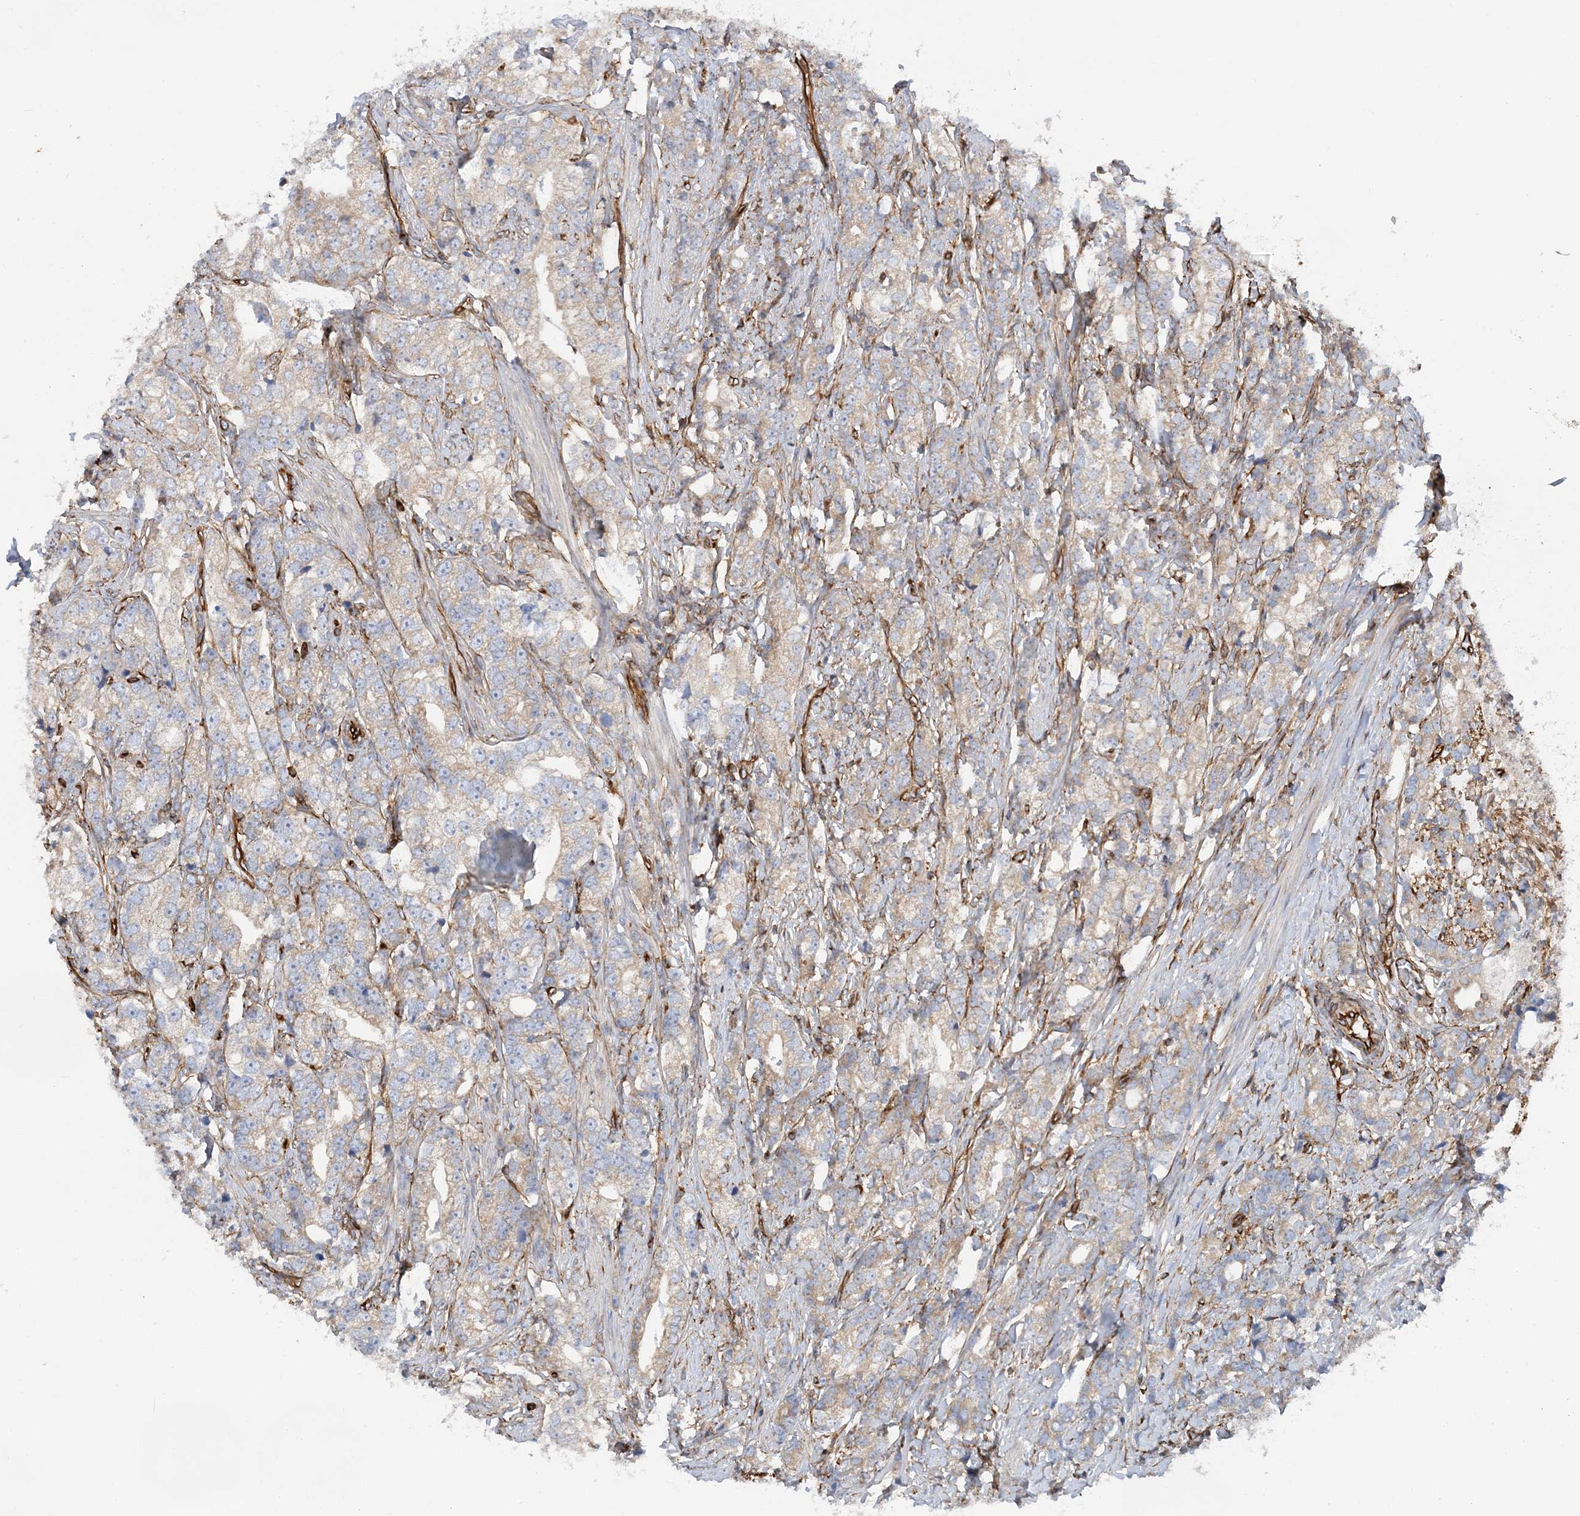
{"staining": {"intensity": "weak", "quantity": "25%-75%", "location": "cytoplasmic/membranous"}, "tissue": "prostate cancer", "cell_type": "Tumor cells", "image_type": "cancer", "snomed": [{"axis": "morphology", "description": "Adenocarcinoma, High grade"}, {"axis": "topography", "description": "Prostate"}], "caption": "Protein expression analysis of human adenocarcinoma (high-grade) (prostate) reveals weak cytoplasmic/membranous positivity in about 25%-75% of tumor cells.", "gene": "FAM114A2", "patient": {"sex": "male", "age": 69}}